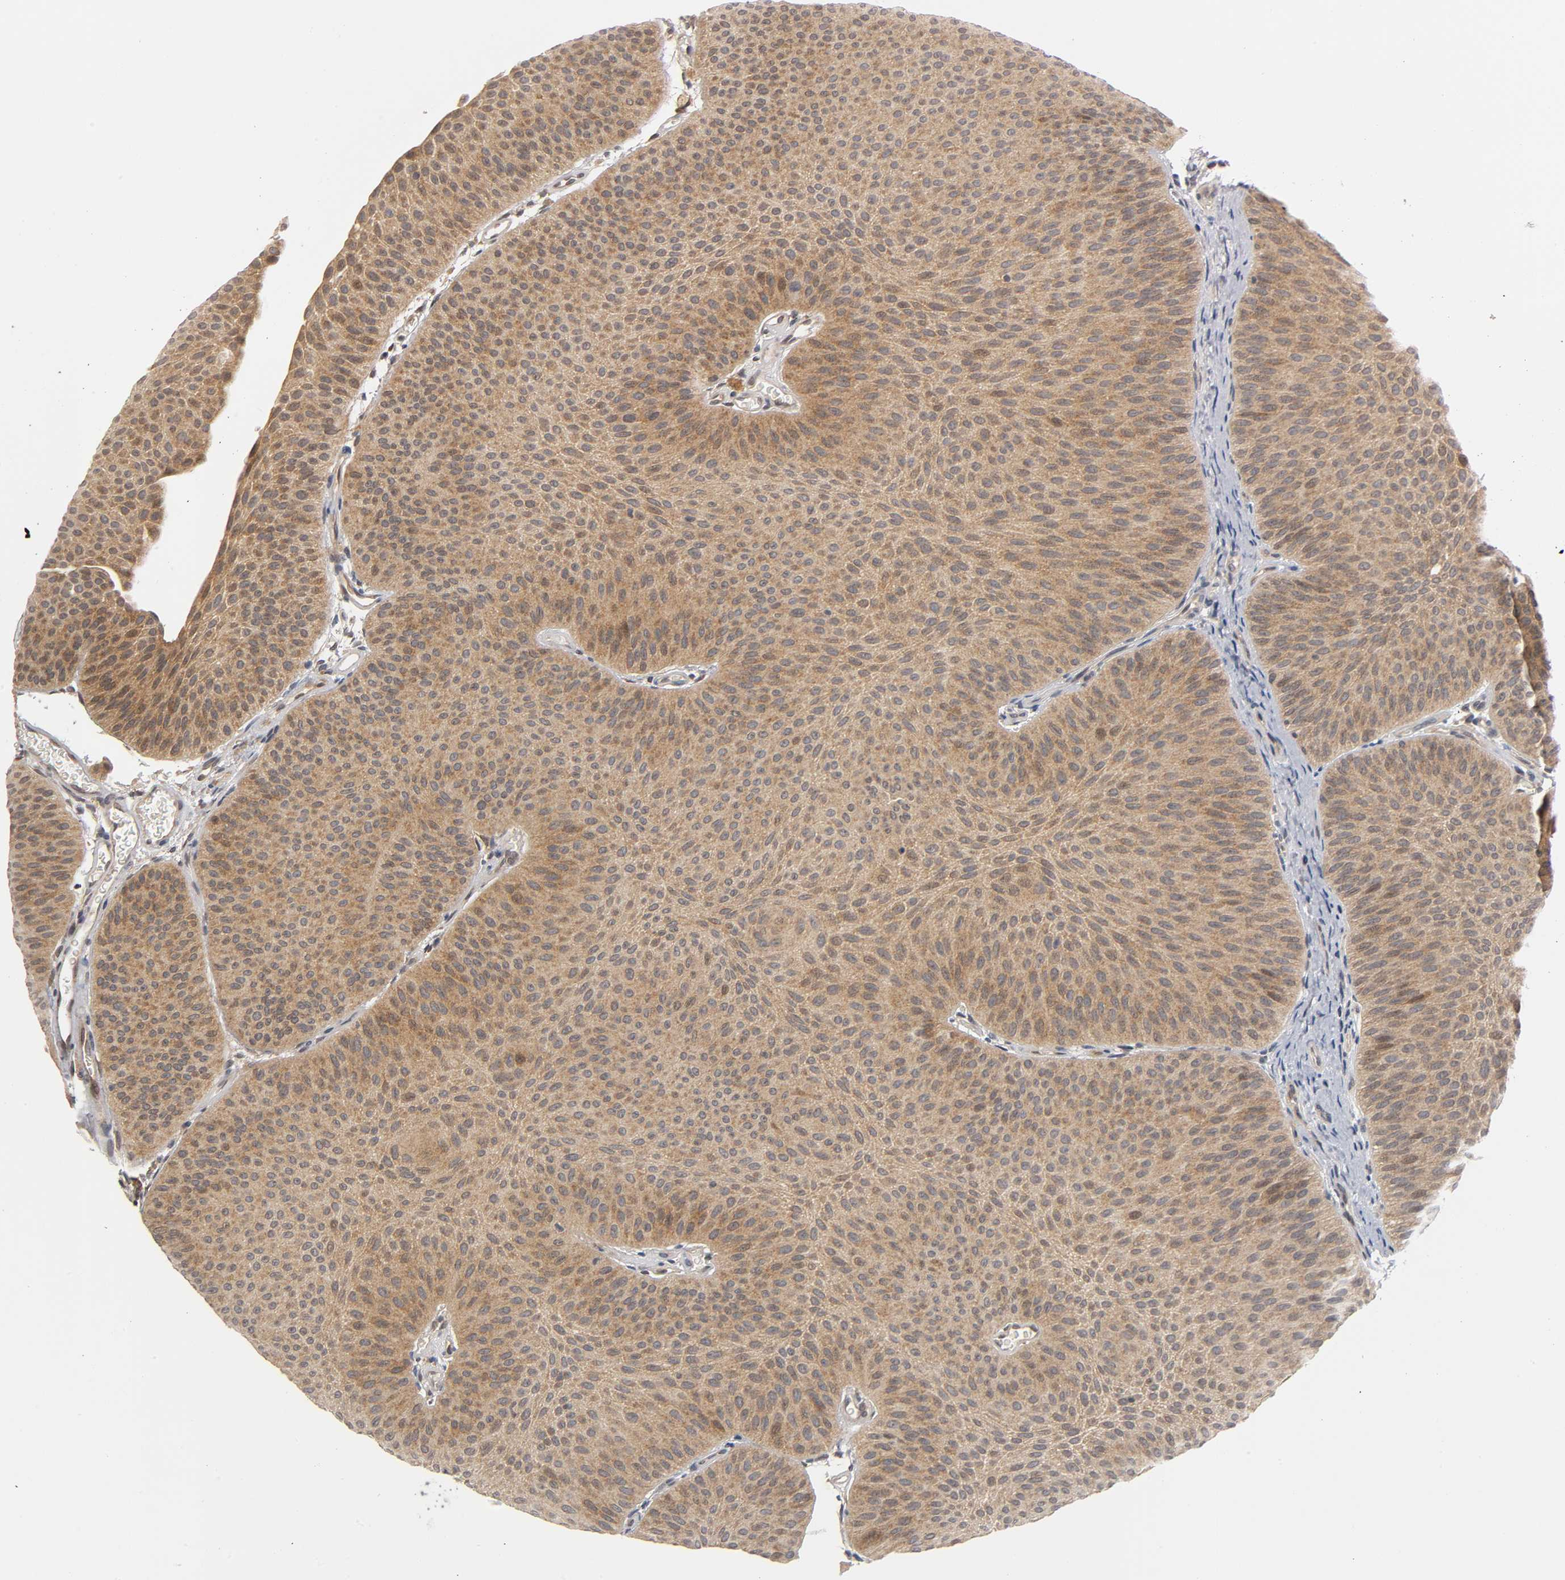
{"staining": {"intensity": "moderate", "quantity": ">75%", "location": "cytoplasmic/membranous"}, "tissue": "urothelial cancer", "cell_type": "Tumor cells", "image_type": "cancer", "snomed": [{"axis": "morphology", "description": "Urothelial carcinoma, Low grade"}, {"axis": "topography", "description": "Urinary bladder"}], "caption": "Immunohistochemical staining of human urothelial cancer displays moderate cytoplasmic/membranous protein staining in about >75% of tumor cells.", "gene": "MAPK8", "patient": {"sex": "female", "age": 60}}